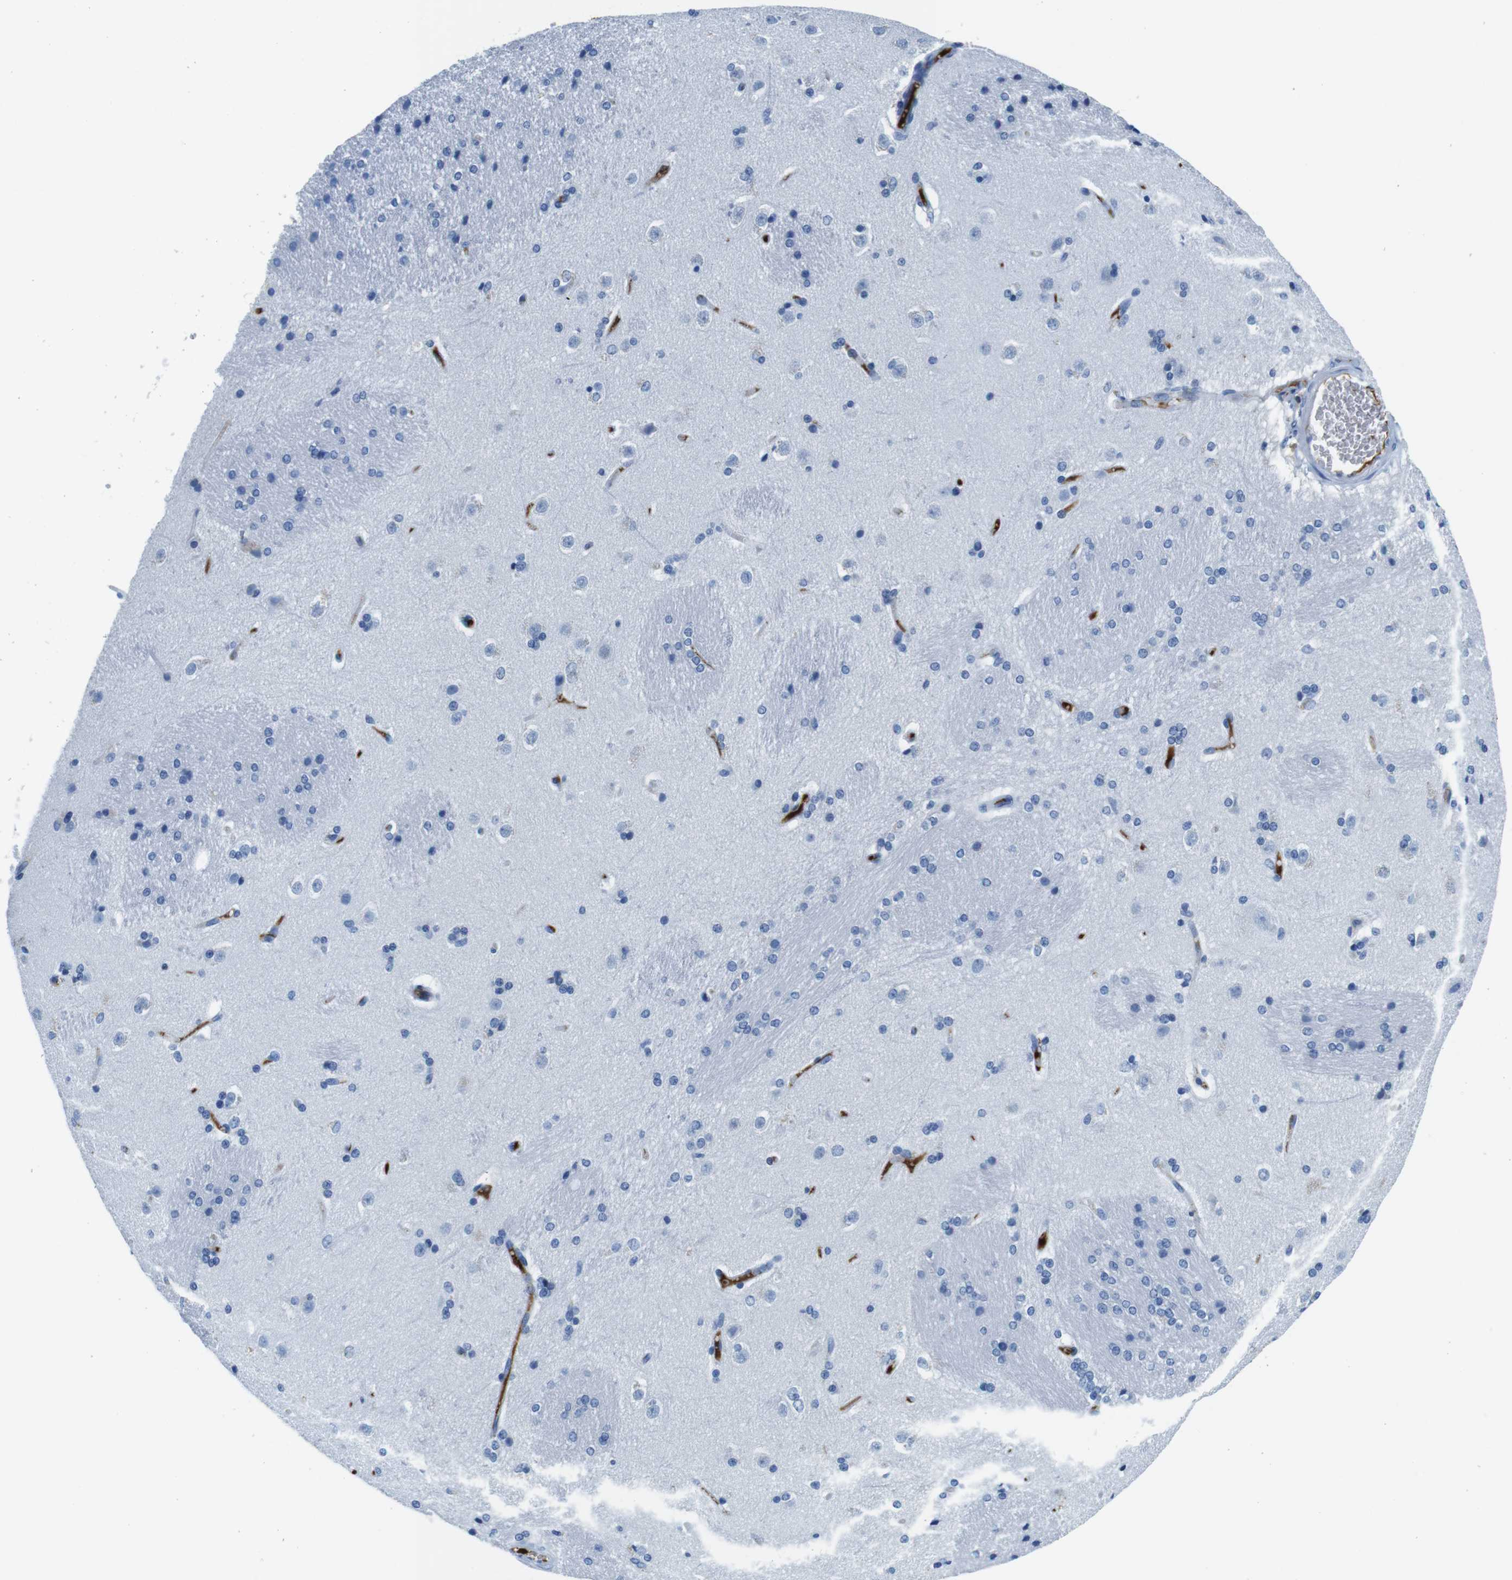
{"staining": {"intensity": "negative", "quantity": "none", "location": "none"}, "tissue": "caudate", "cell_type": "Glial cells", "image_type": "normal", "snomed": [{"axis": "morphology", "description": "Normal tissue, NOS"}, {"axis": "topography", "description": "Lateral ventricle wall"}], "caption": "IHC image of unremarkable caudate: caudate stained with DAB (3,3'-diaminobenzidine) demonstrates no significant protein positivity in glial cells. (DAB IHC, high magnification).", "gene": "IGKC", "patient": {"sex": "female", "age": 19}}